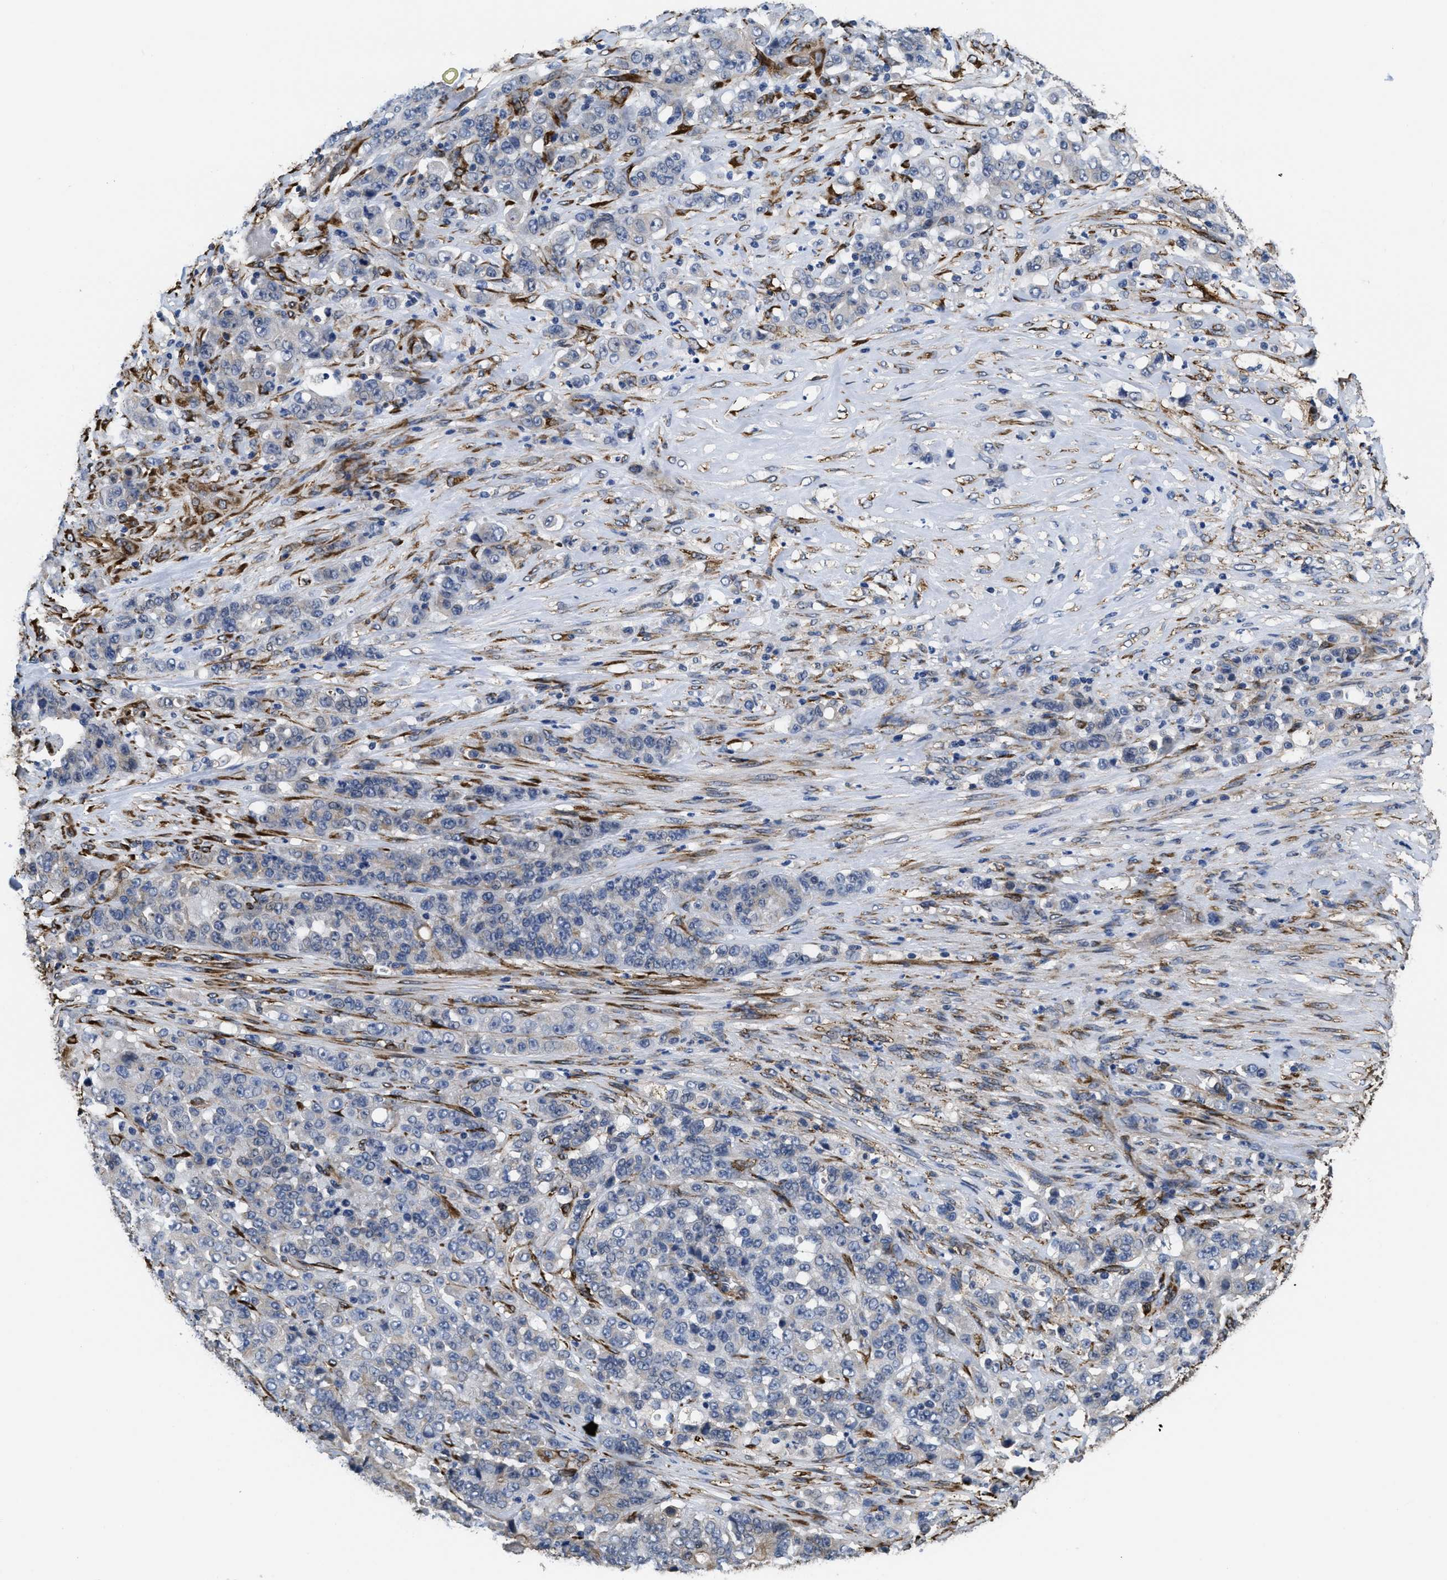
{"staining": {"intensity": "negative", "quantity": "none", "location": "none"}, "tissue": "stomach cancer", "cell_type": "Tumor cells", "image_type": "cancer", "snomed": [{"axis": "morphology", "description": "Adenocarcinoma, NOS"}, {"axis": "topography", "description": "Stomach"}], "caption": "Tumor cells show no significant positivity in adenocarcinoma (stomach). Nuclei are stained in blue.", "gene": "SQLE", "patient": {"sex": "female", "age": 73}}